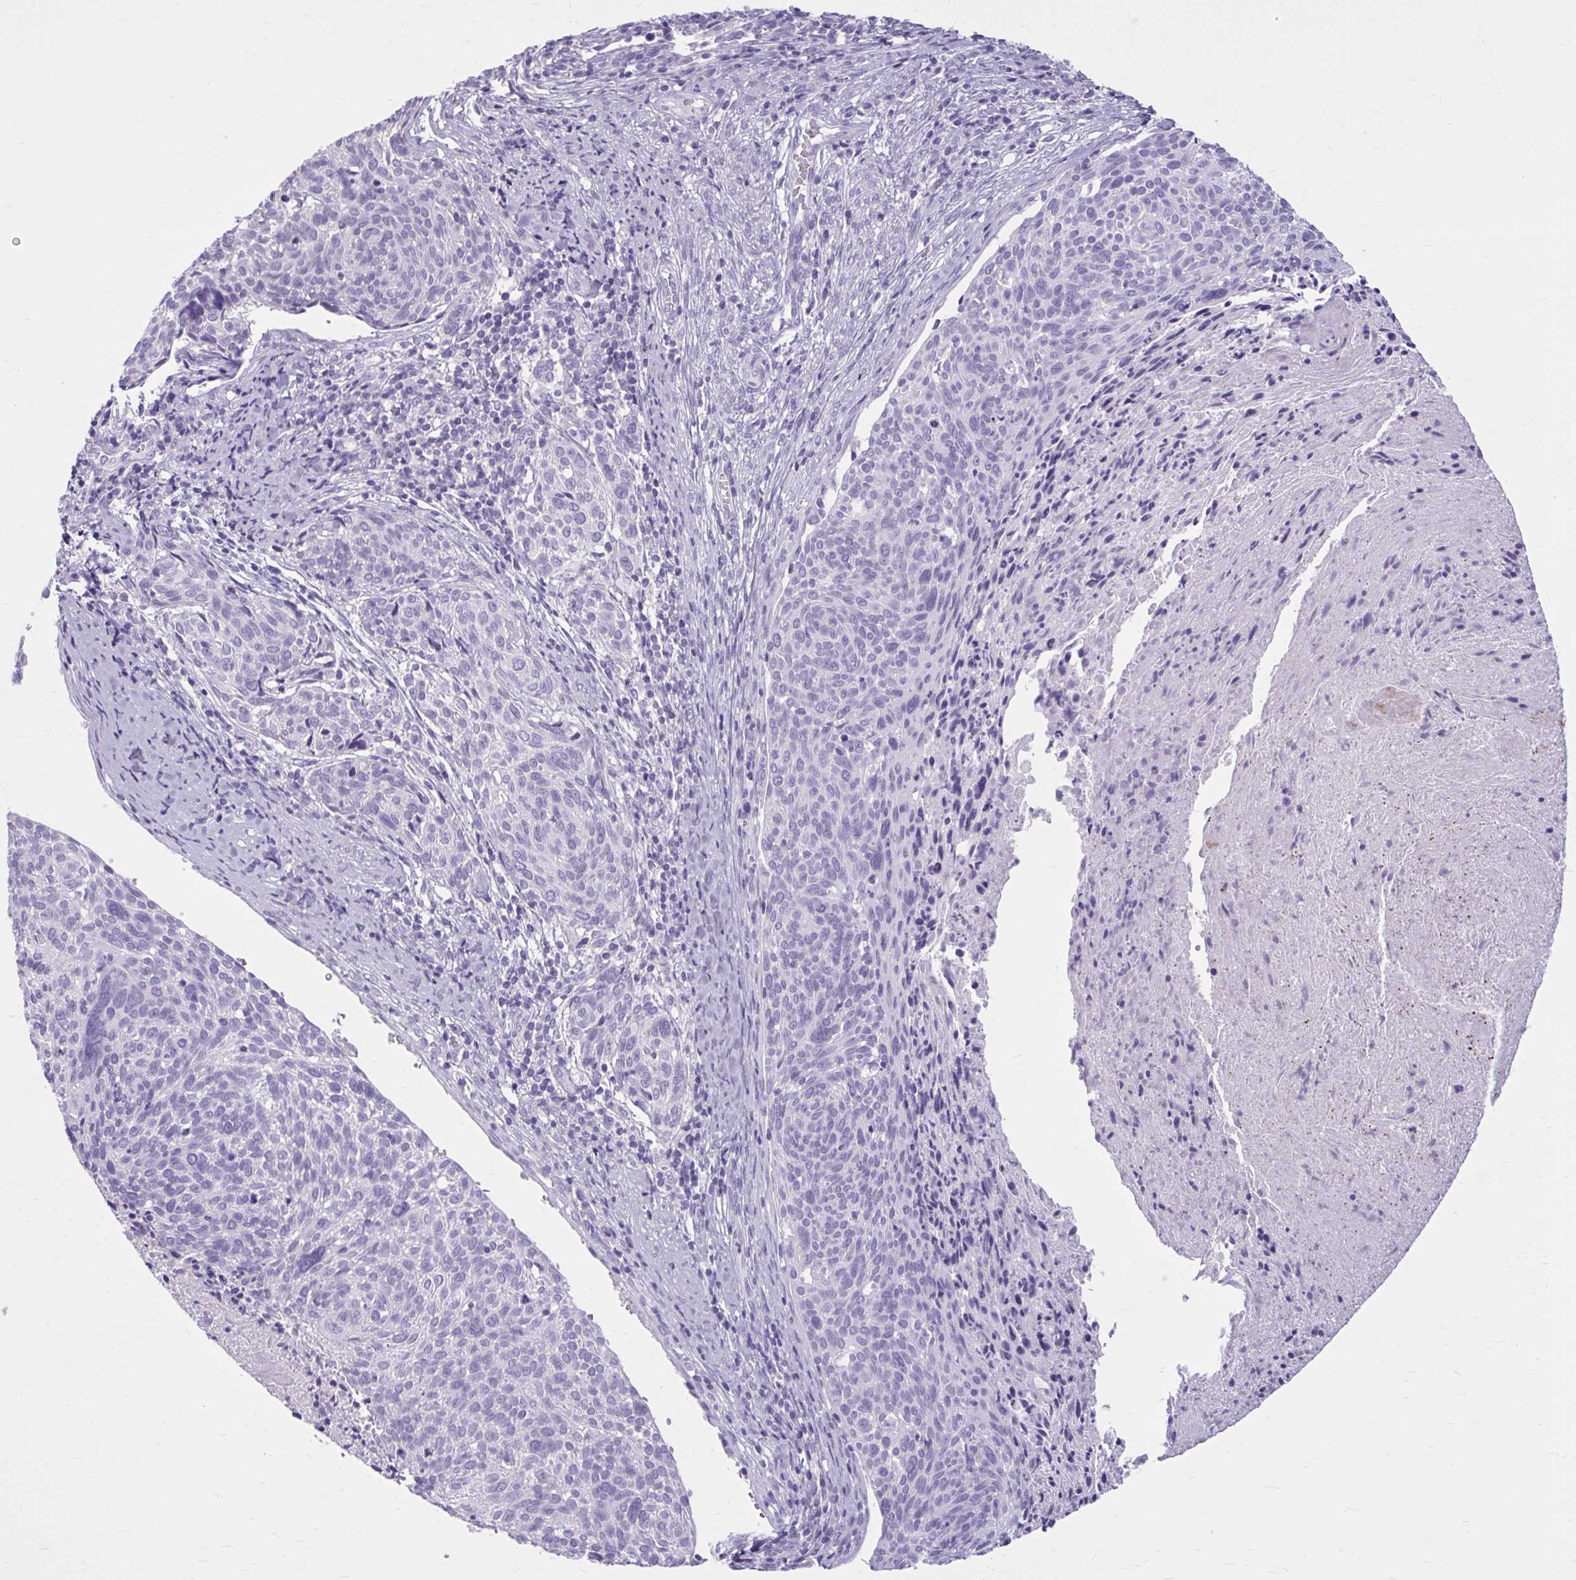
{"staining": {"intensity": "negative", "quantity": "none", "location": "none"}, "tissue": "cervical cancer", "cell_type": "Tumor cells", "image_type": "cancer", "snomed": [{"axis": "morphology", "description": "Squamous cell carcinoma, NOS"}, {"axis": "topography", "description": "Cervix"}], "caption": "Immunohistochemical staining of human cervical squamous cell carcinoma shows no significant expression in tumor cells.", "gene": "OR4B1", "patient": {"sex": "female", "age": 49}}